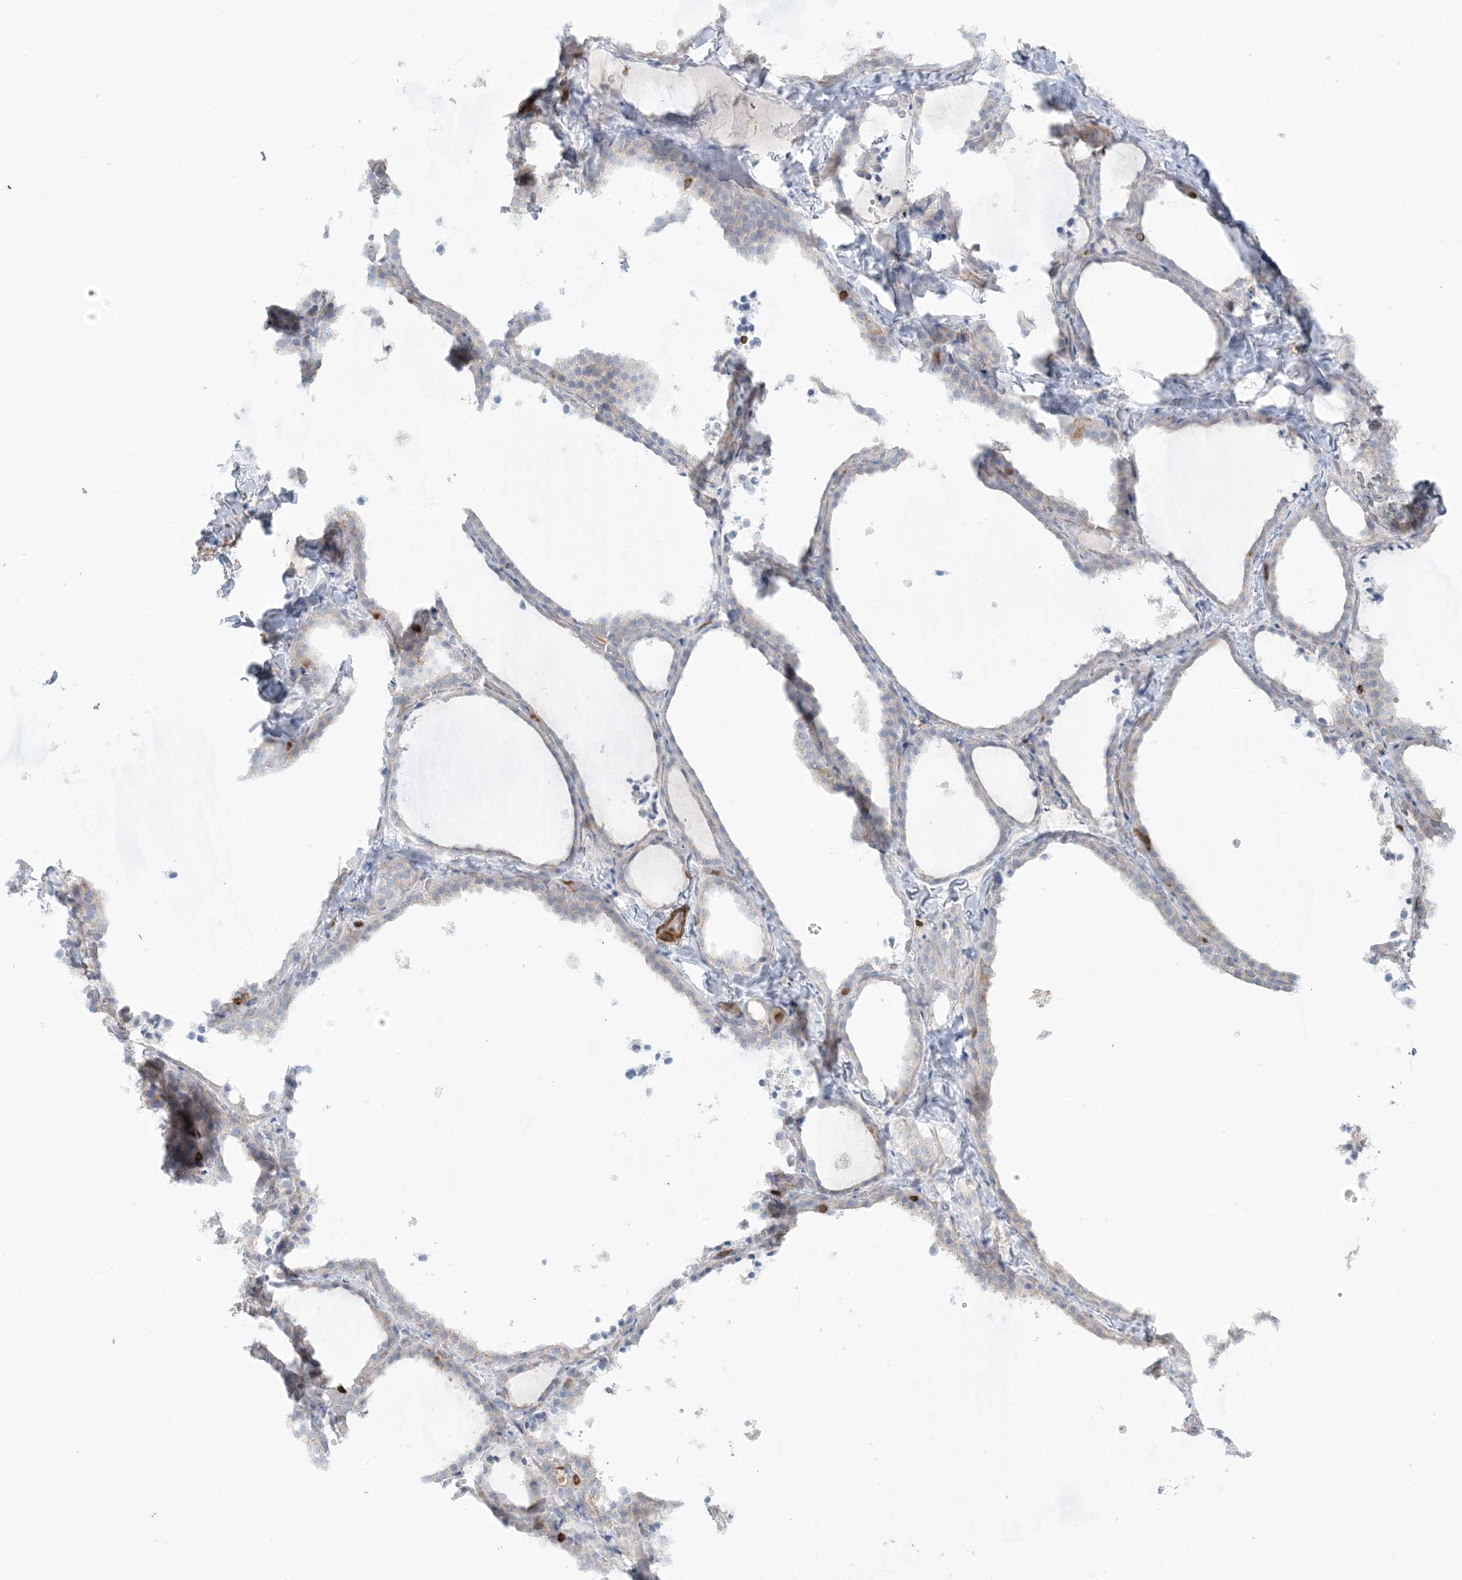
{"staining": {"intensity": "negative", "quantity": "none", "location": "none"}, "tissue": "thyroid gland", "cell_type": "Glandular cells", "image_type": "normal", "snomed": [{"axis": "morphology", "description": "Normal tissue, NOS"}, {"axis": "topography", "description": "Thyroid gland"}], "caption": "The micrograph reveals no significant staining in glandular cells of thyroid gland.", "gene": "ARHGAP30", "patient": {"sex": "female", "age": 22}}